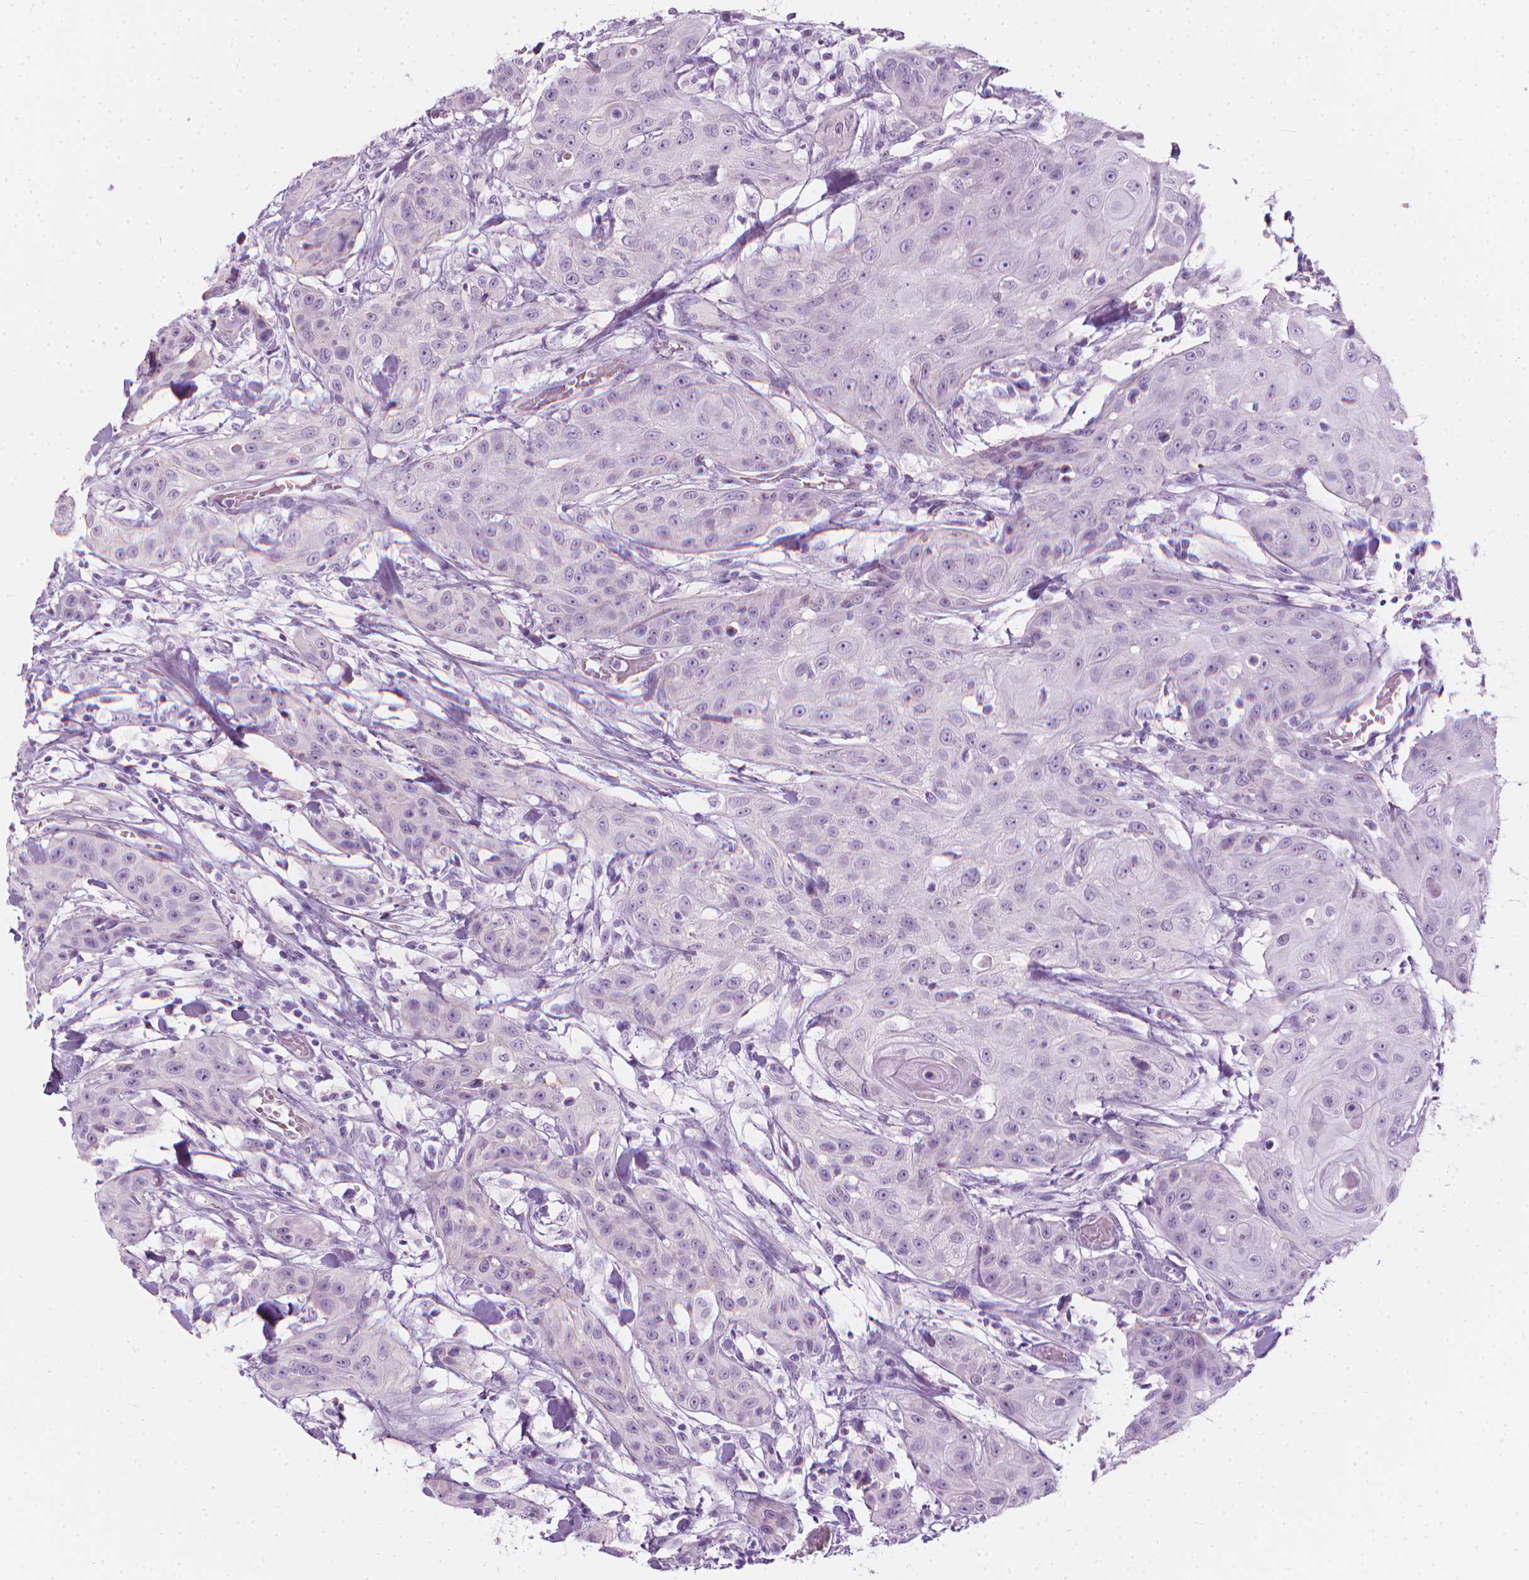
{"staining": {"intensity": "negative", "quantity": "none", "location": "none"}, "tissue": "head and neck cancer", "cell_type": "Tumor cells", "image_type": "cancer", "snomed": [{"axis": "morphology", "description": "Squamous cell carcinoma, NOS"}, {"axis": "topography", "description": "Oral tissue"}, {"axis": "topography", "description": "Head-Neck"}], "caption": "Tumor cells show no significant protein staining in head and neck squamous cell carcinoma. (DAB IHC, high magnification).", "gene": "SCG3", "patient": {"sex": "female", "age": 55}}